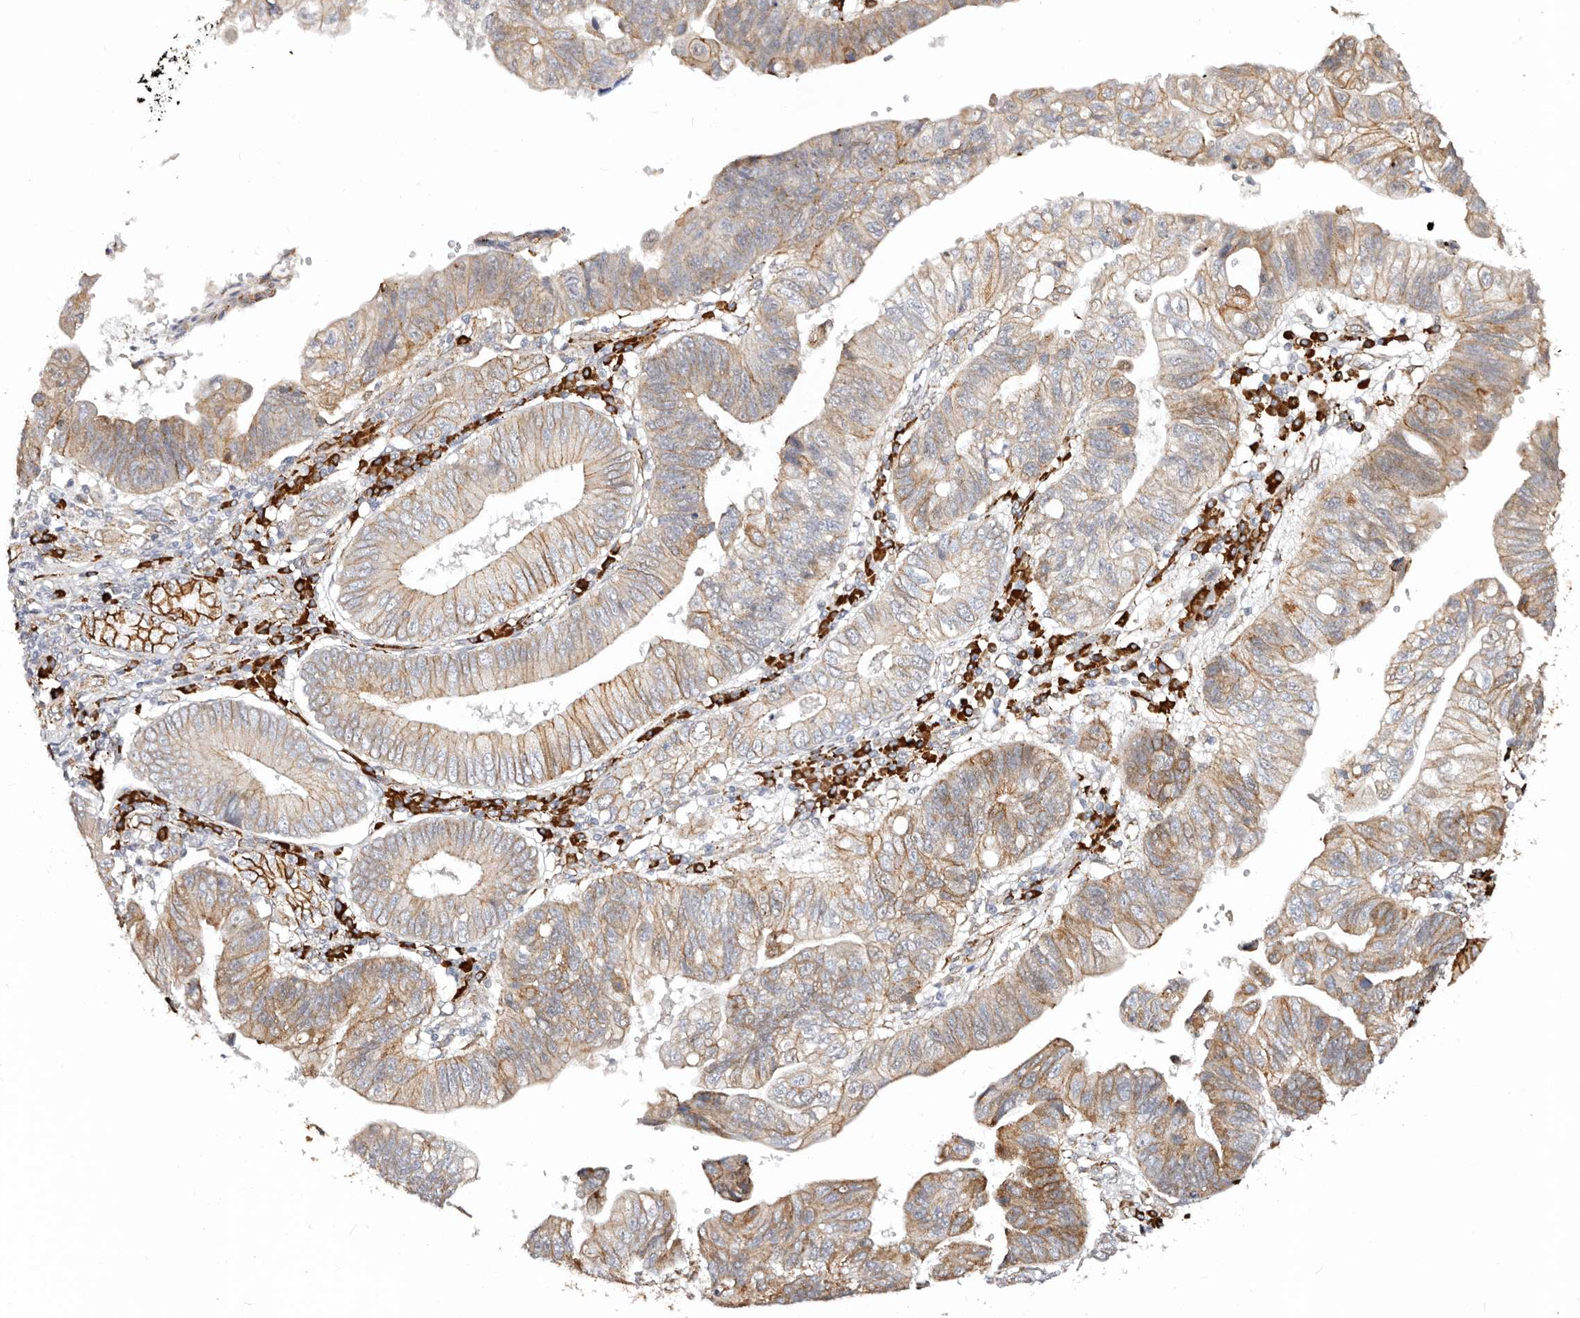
{"staining": {"intensity": "moderate", "quantity": ">75%", "location": "cytoplasmic/membranous"}, "tissue": "stomach cancer", "cell_type": "Tumor cells", "image_type": "cancer", "snomed": [{"axis": "morphology", "description": "Adenocarcinoma, NOS"}, {"axis": "topography", "description": "Stomach"}], "caption": "IHC of human adenocarcinoma (stomach) demonstrates medium levels of moderate cytoplasmic/membranous expression in approximately >75% of tumor cells. (DAB IHC with brightfield microscopy, high magnification).", "gene": "CTNNB1", "patient": {"sex": "male", "age": 59}}